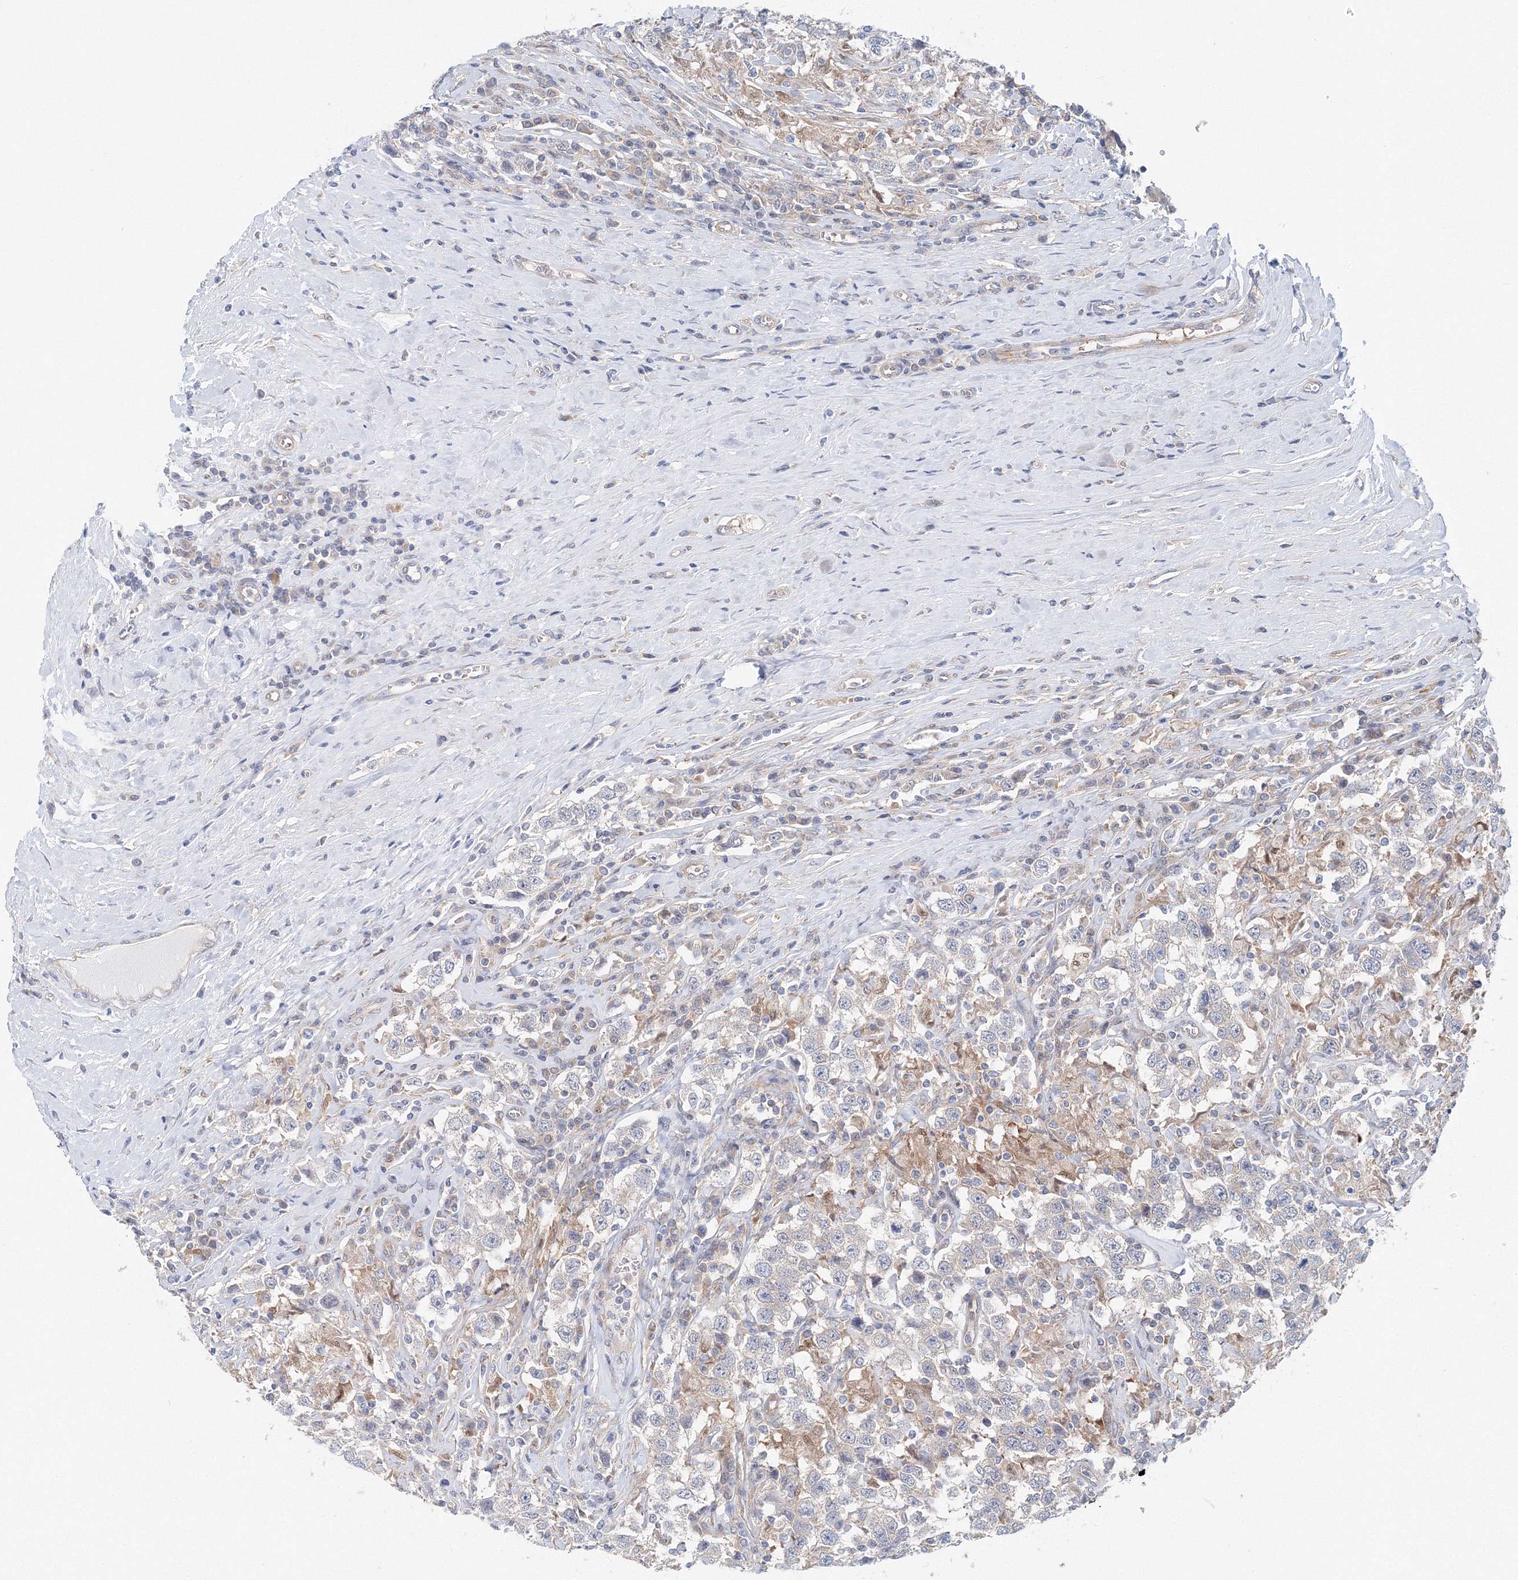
{"staining": {"intensity": "negative", "quantity": "none", "location": "none"}, "tissue": "testis cancer", "cell_type": "Tumor cells", "image_type": "cancer", "snomed": [{"axis": "morphology", "description": "Seminoma, NOS"}, {"axis": "topography", "description": "Testis"}], "caption": "This is an IHC histopathology image of human seminoma (testis). There is no staining in tumor cells.", "gene": "TPRKB", "patient": {"sex": "male", "age": 41}}